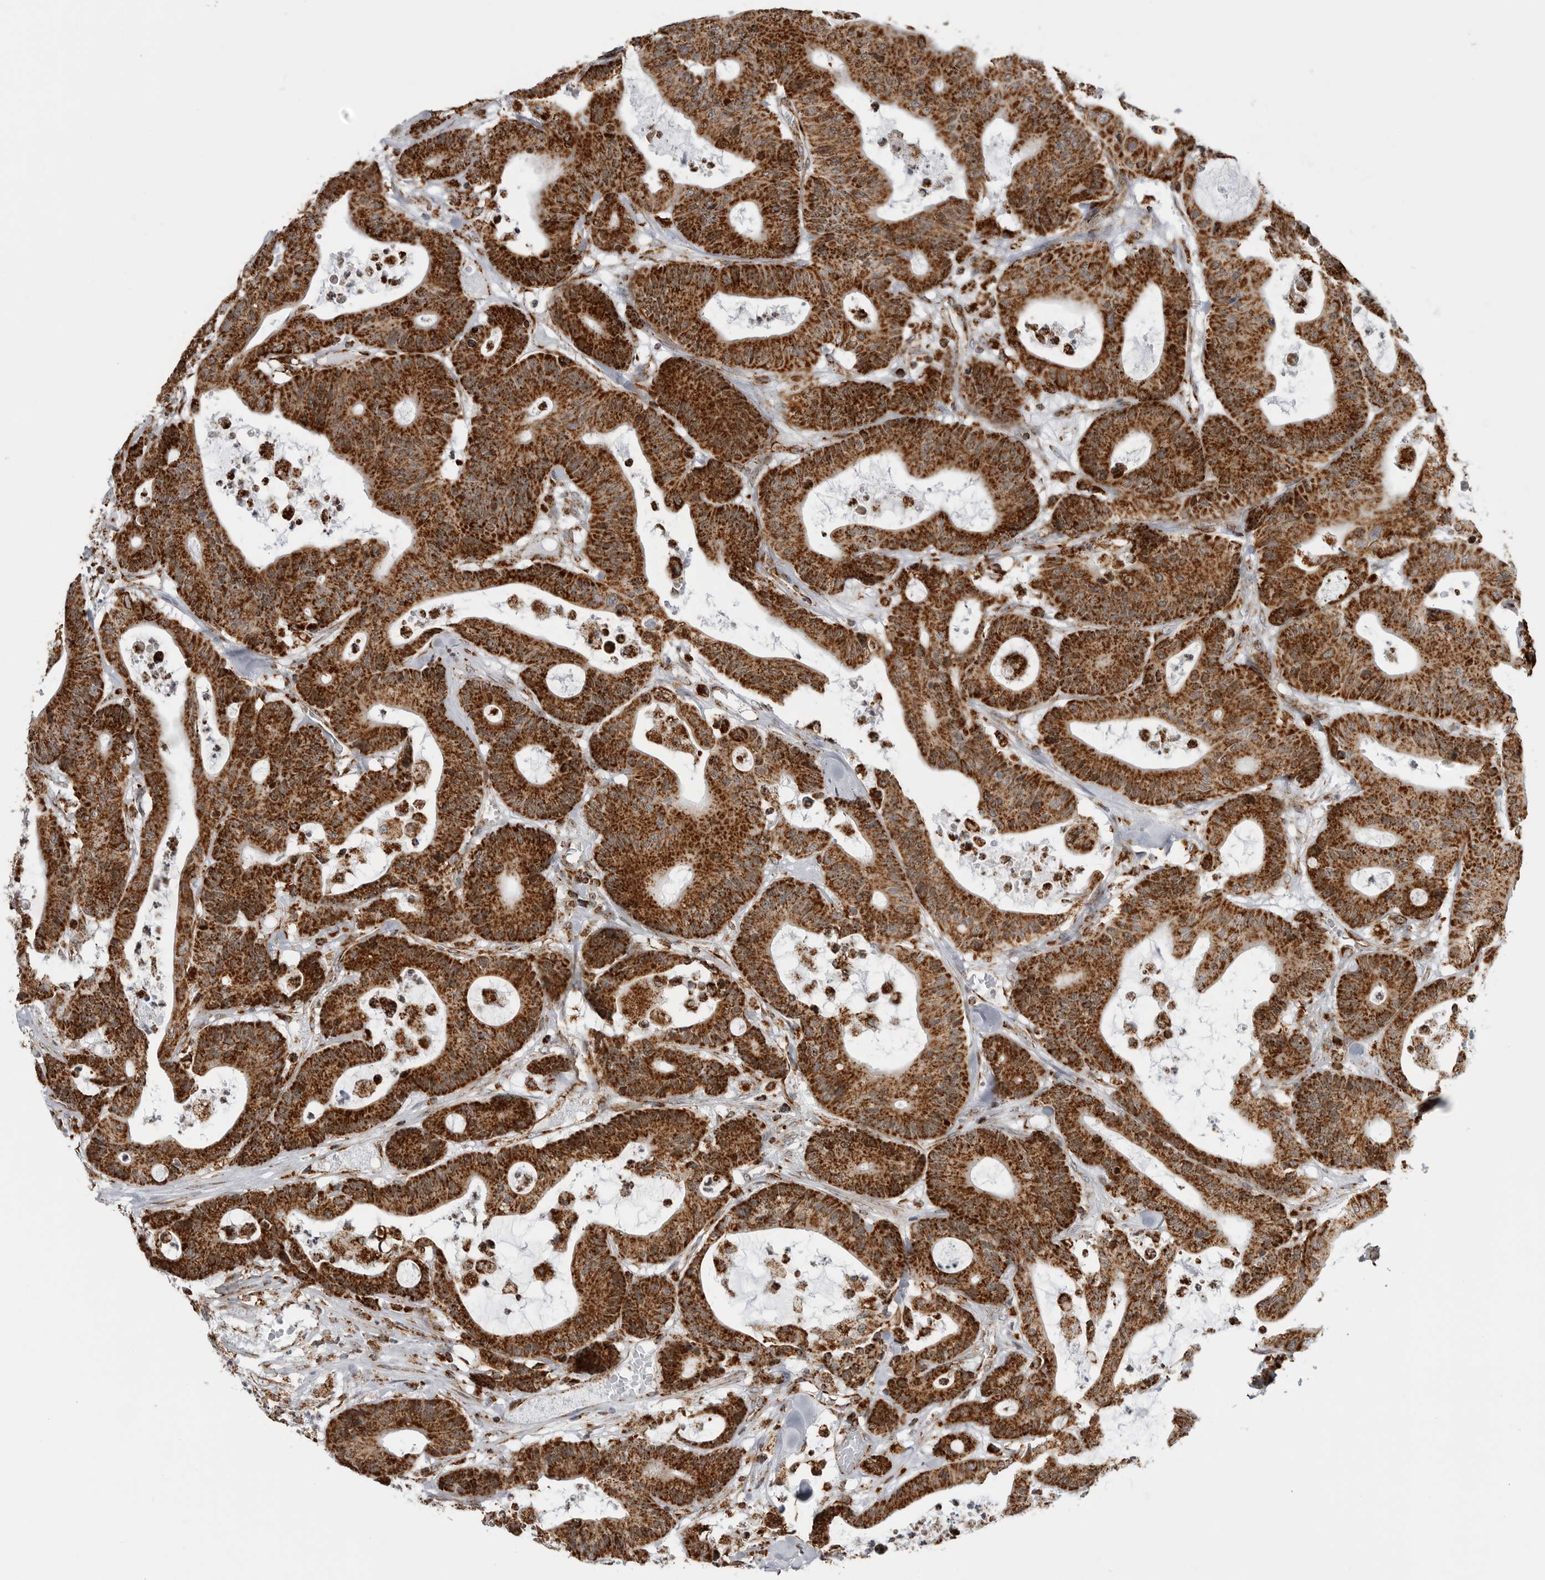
{"staining": {"intensity": "strong", "quantity": ">75%", "location": "cytoplasmic/membranous"}, "tissue": "colorectal cancer", "cell_type": "Tumor cells", "image_type": "cancer", "snomed": [{"axis": "morphology", "description": "Adenocarcinoma, NOS"}, {"axis": "topography", "description": "Colon"}], "caption": "Immunohistochemical staining of human colorectal cancer demonstrates high levels of strong cytoplasmic/membranous positivity in about >75% of tumor cells.", "gene": "COX5A", "patient": {"sex": "female", "age": 84}}